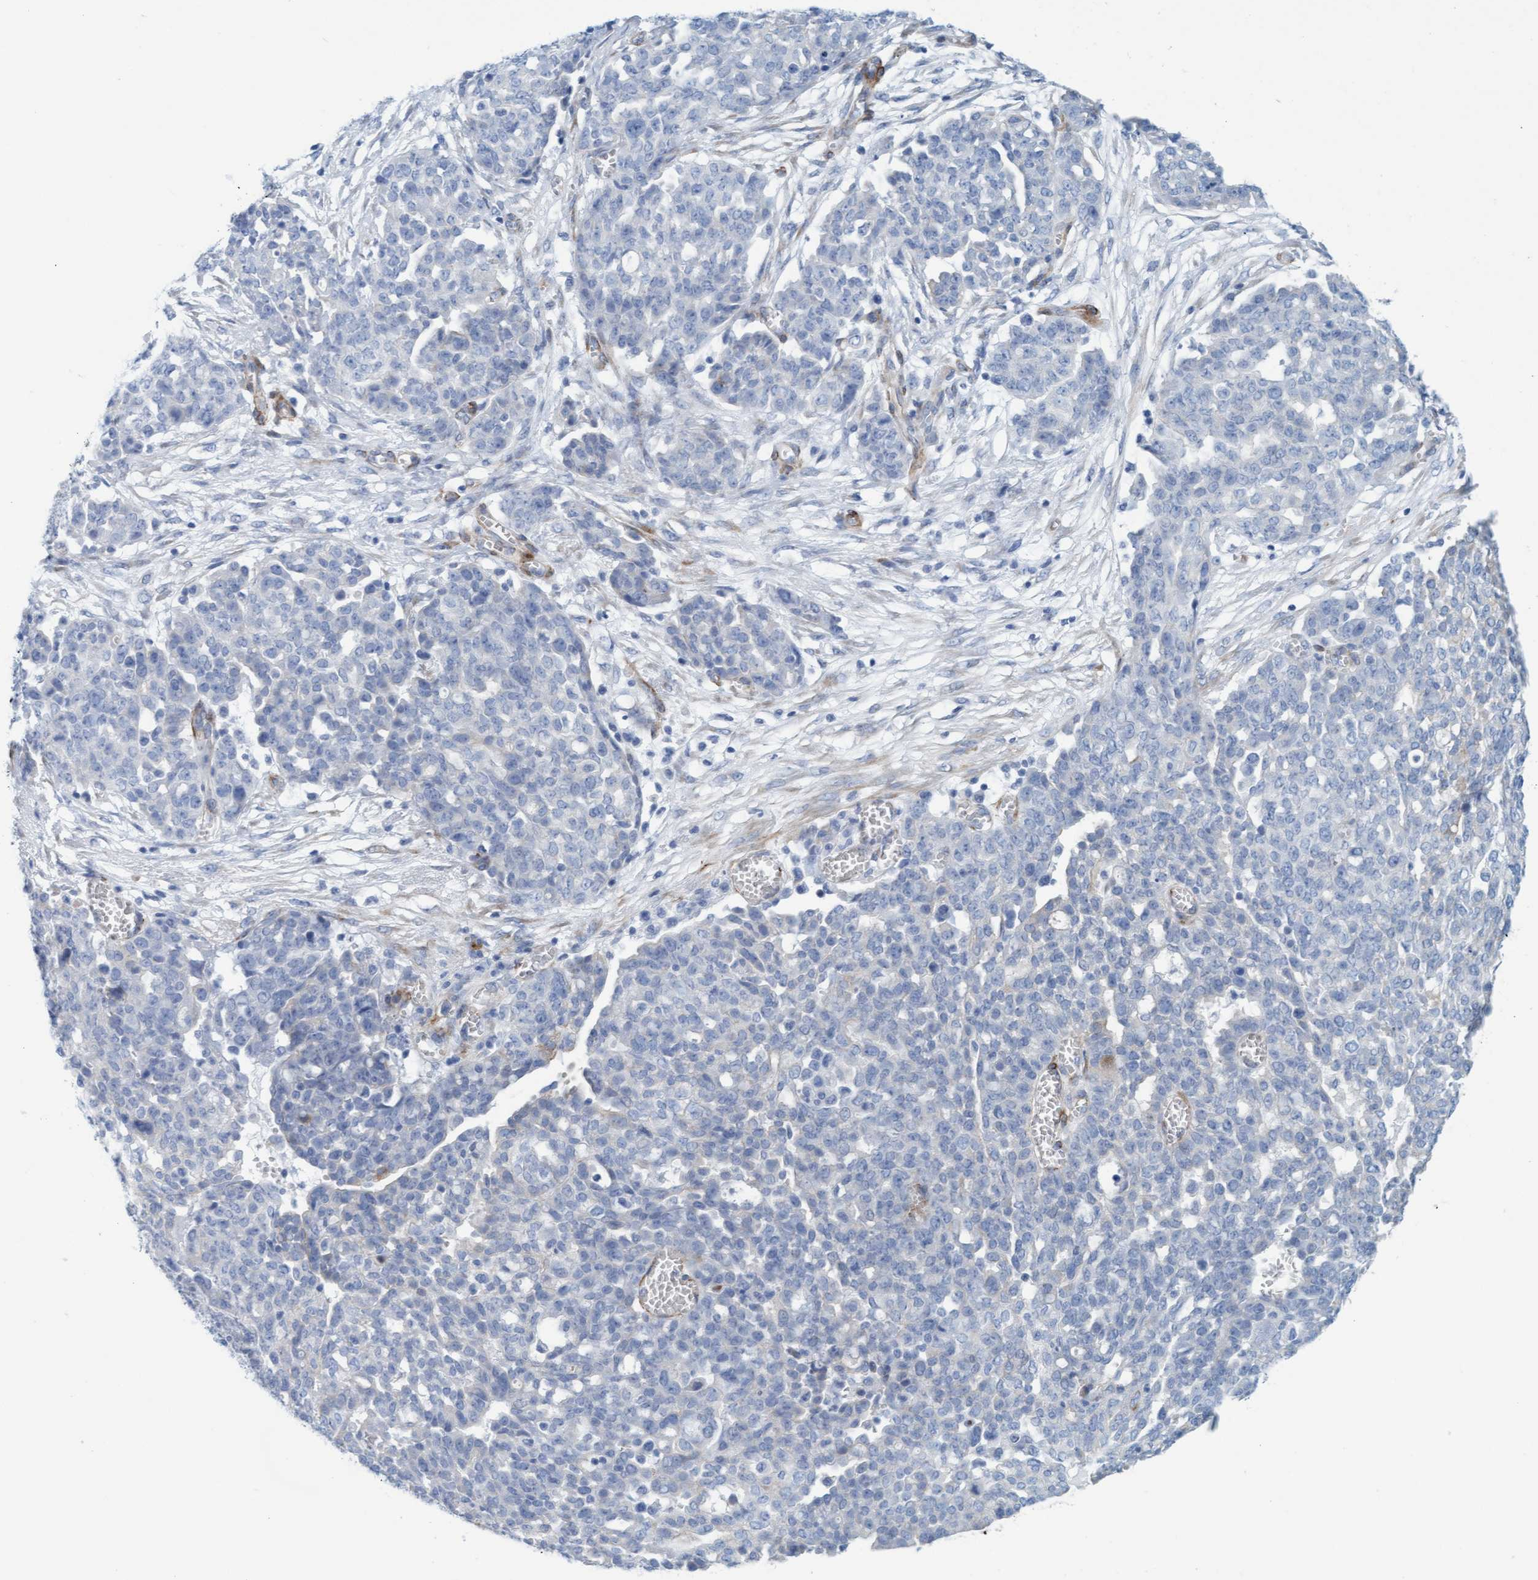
{"staining": {"intensity": "negative", "quantity": "none", "location": "none"}, "tissue": "ovarian cancer", "cell_type": "Tumor cells", "image_type": "cancer", "snomed": [{"axis": "morphology", "description": "Cystadenocarcinoma, serous, NOS"}, {"axis": "topography", "description": "Soft tissue"}, {"axis": "topography", "description": "Ovary"}], "caption": "An immunohistochemistry (IHC) micrograph of serous cystadenocarcinoma (ovarian) is shown. There is no staining in tumor cells of serous cystadenocarcinoma (ovarian).", "gene": "MTFR1", "patient": {"sex": "female", "age": 57}}